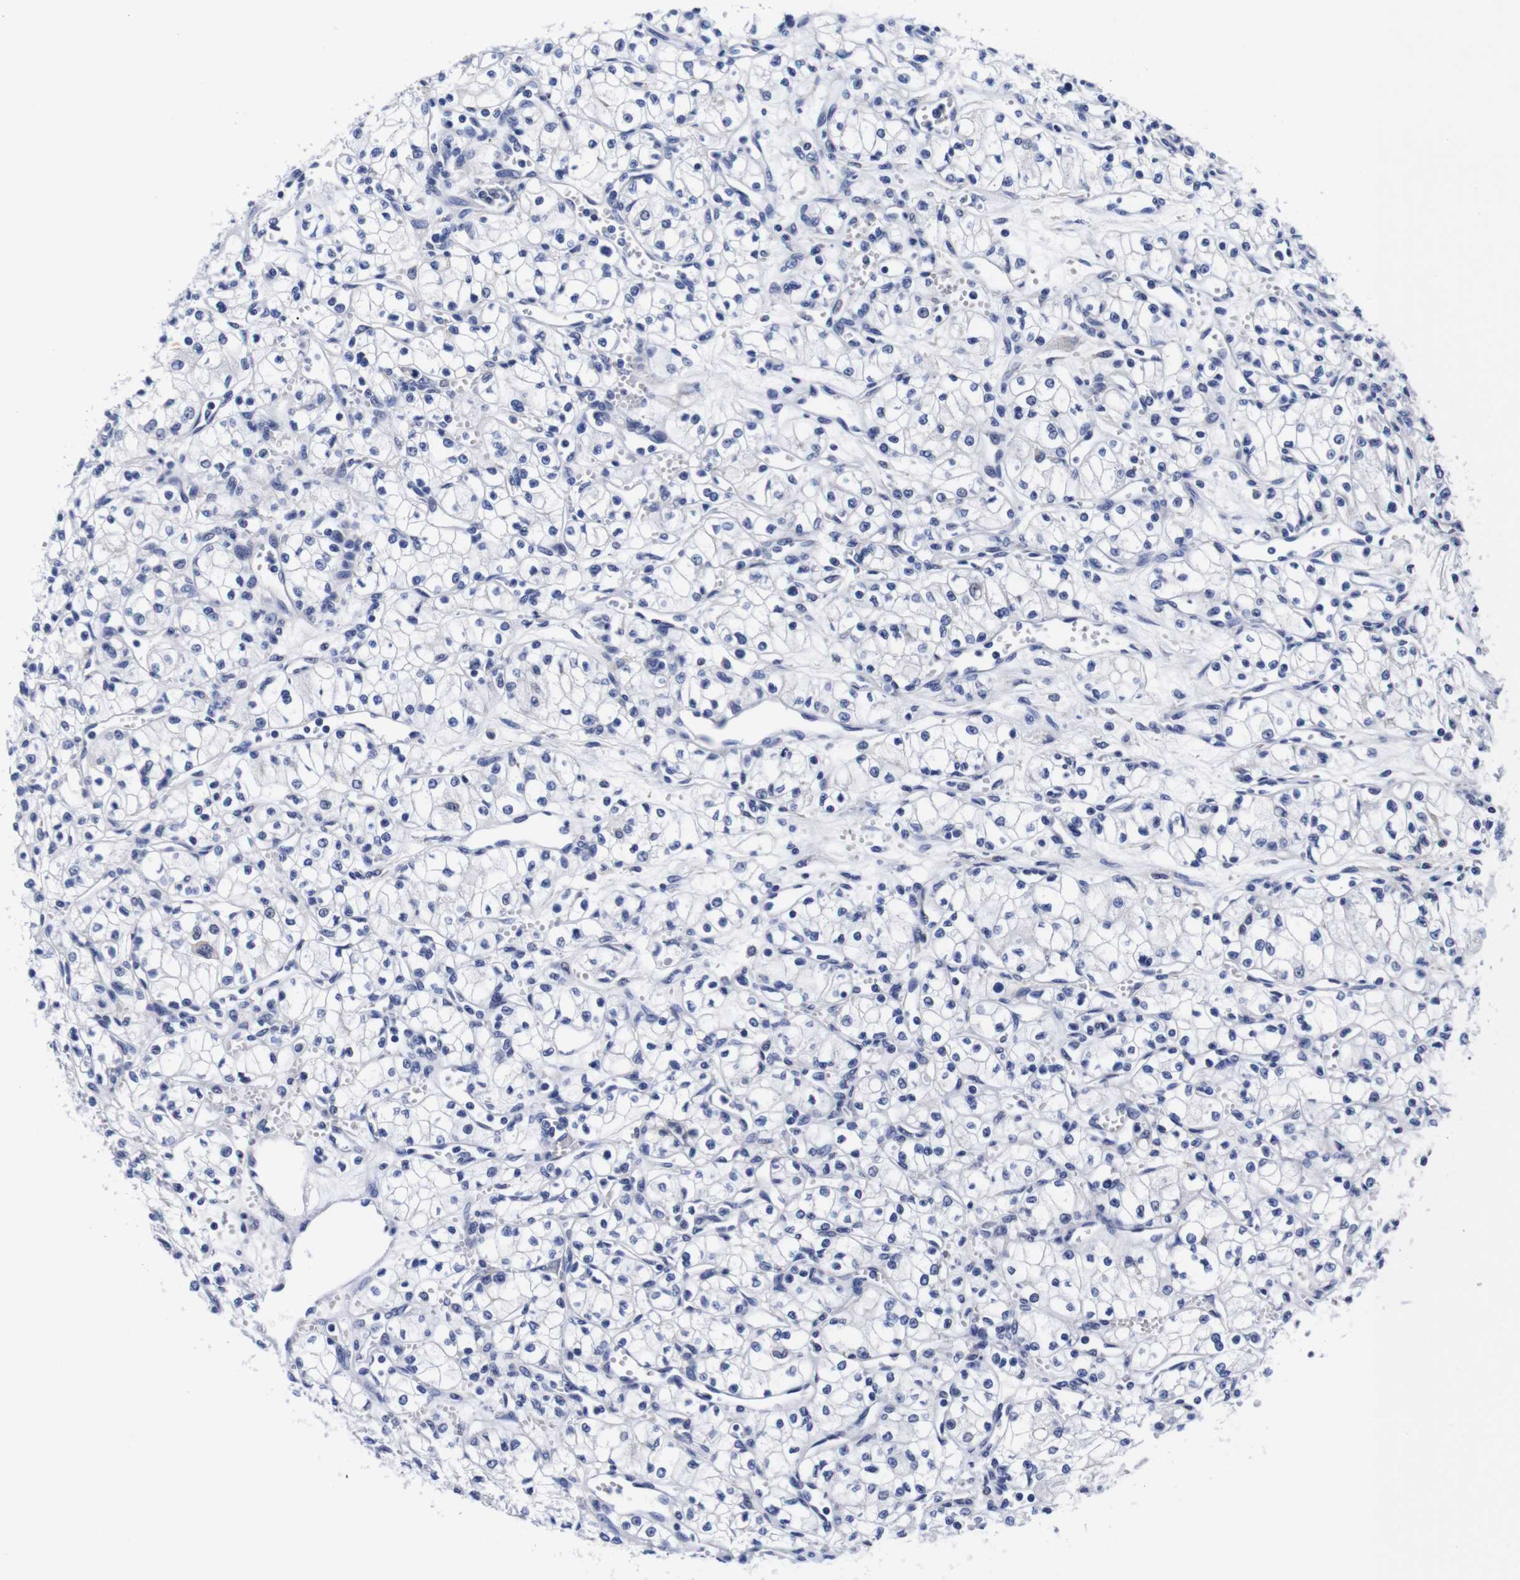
{"staining": {"intensity": "negative", "quantity": "none", "location": "none"}, "tissue": "renal cancer", "cell_type": "Tumor cells", "image_type": "cancer", "snomed": [{"axis": "morphology", "description": "Normal tissue, NOS"}, {"axis": "morphology", "description": "Adenocarcinoma, NOS"}, {"axis": "topography", "description": "Kidney"}], "caption": "There is no significant expression in tumor cells of renal cancer.", "gene": "CLEC4G", "patient": {"sex": "male", "age": 59}}